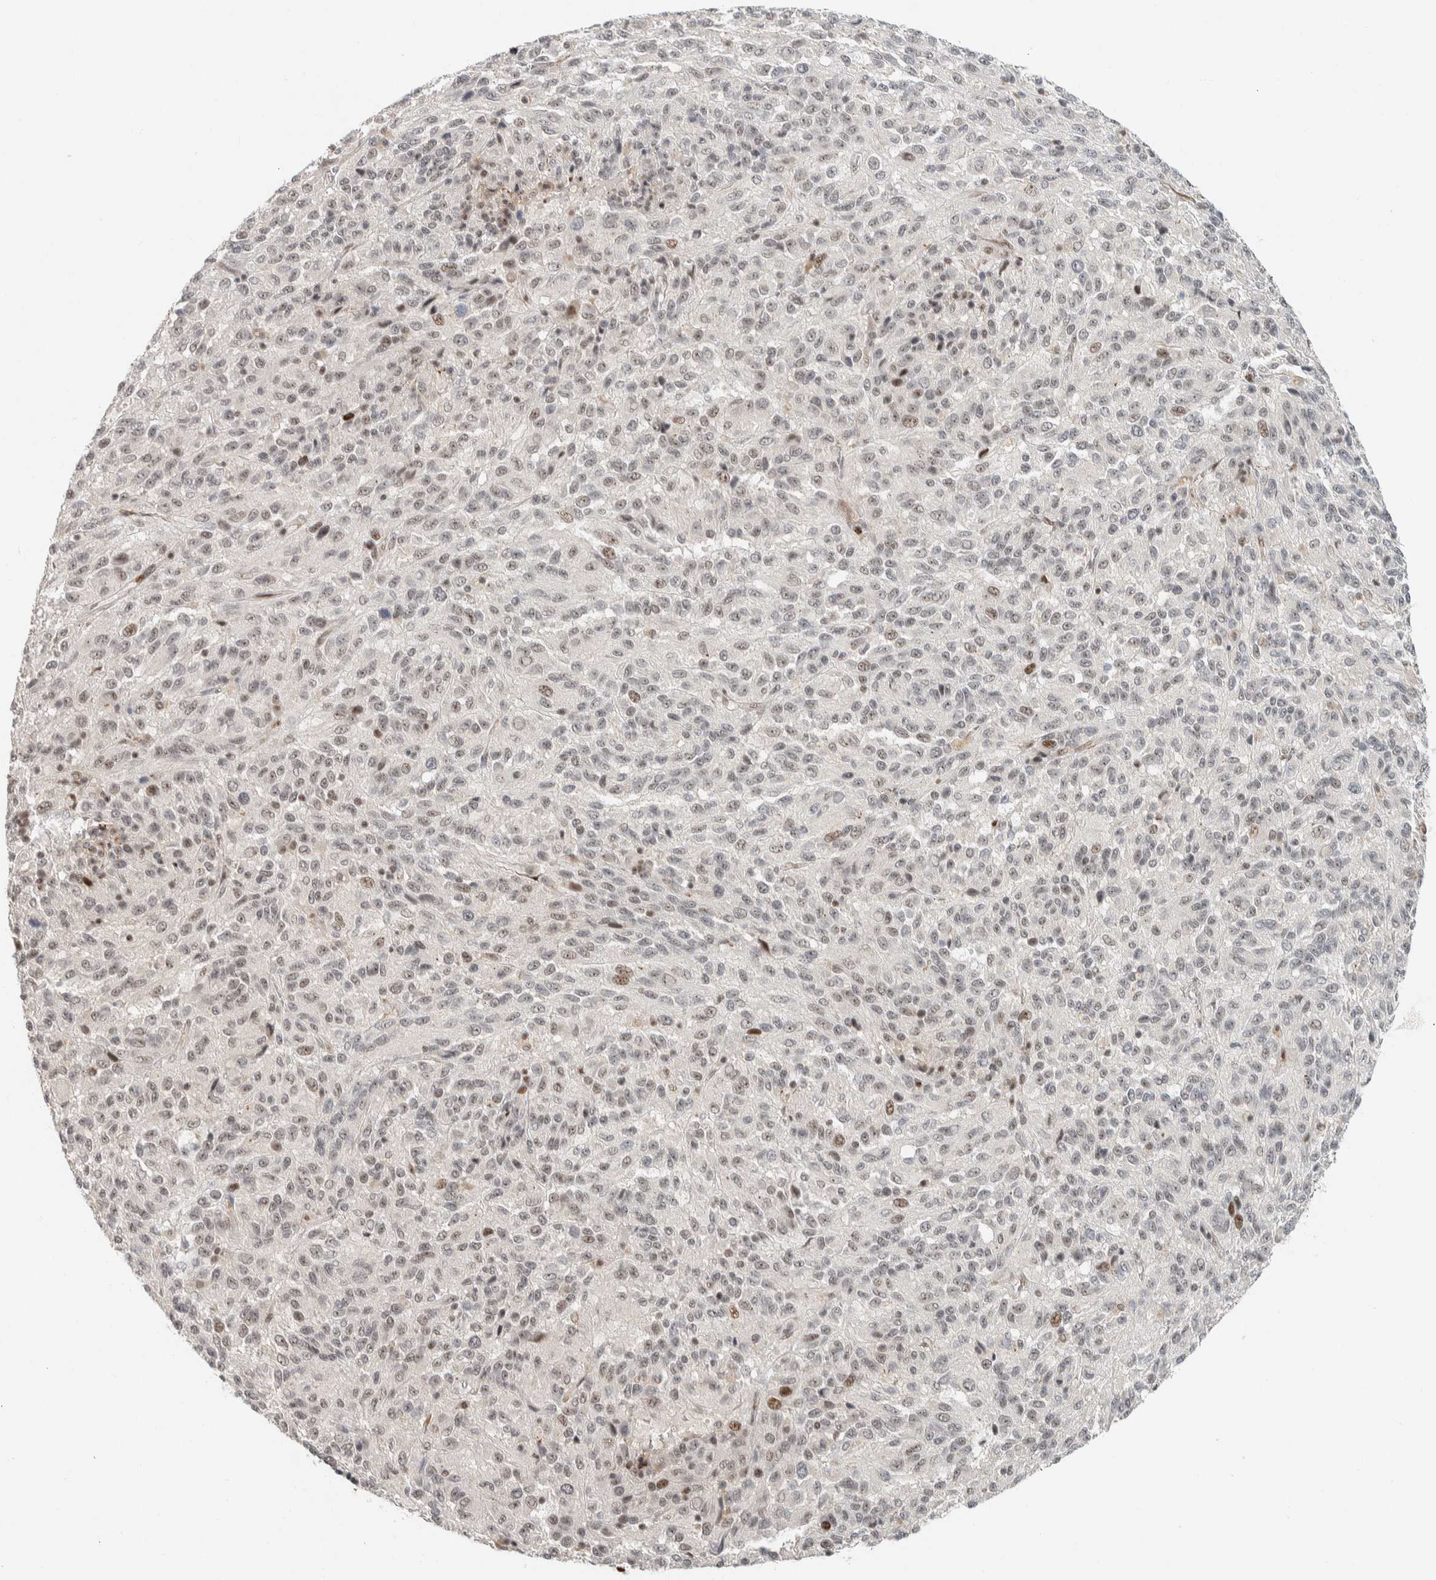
{"staining": {"intensity": "weak", "quantity": "<25%", "location": "nuclear"}, "tissue": "melanoma", "cell_type": "Tumor cells", "image_type": "cancer", "snomed": [{"axis": "morphology", "description": "Malignant melanoma, Metastatic site"}, {"axis": "topography", "description": "Lung"}], "caption": "The immunohistochemistry photomicrograph has no significant expression in tumor cells of malignant melanoma (metastatic site) tissue.", "gene": "ZBTB2", "patient": {"sex": "male", "age": 64}}